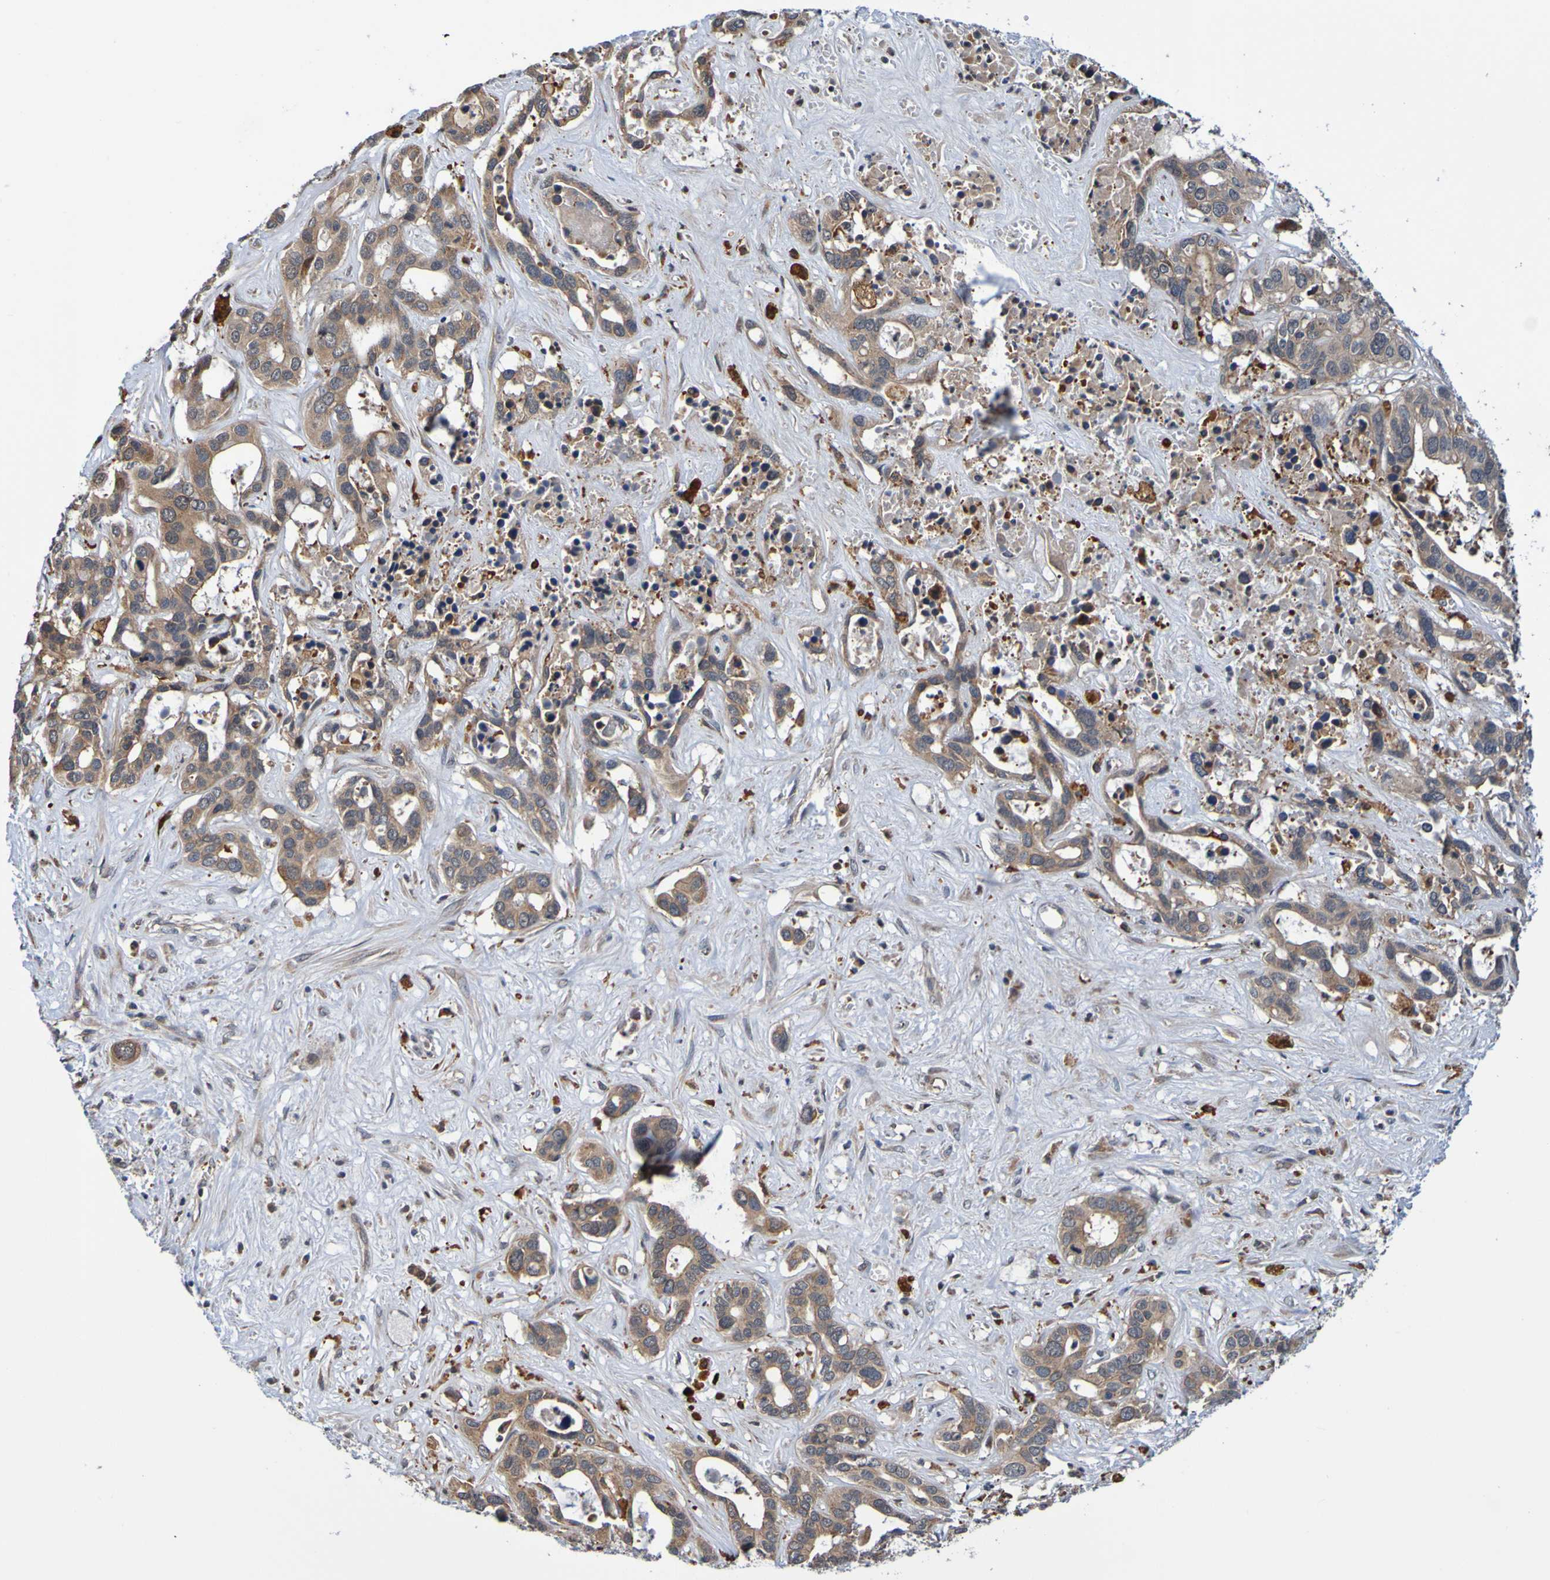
{"staining": {"intensity": "moderate", "quantity": ">75%", "location": "cytoplasmic/membranous"}, "tissue": "liver cancer", "cell_type": "Tumor cells", "image_type": "cancer", "snomed": [{"axis": "morphology", "description": "Cholangiocarcinoma"}, {"axis": "topography", "description": "Liver"}], "caption": "Tumor cells show moderate cytoplasmic/membranous positivity in about >75% of cells in cholangiocarcinoma (liver). The staining was performed using DAB to visualize the protein expression in brown, while the nuclei were stained in blue with hematoxylin (Magnification: 20x).", "gene": "AXIN1", "patient": {"sex": "female", "age": 65}}